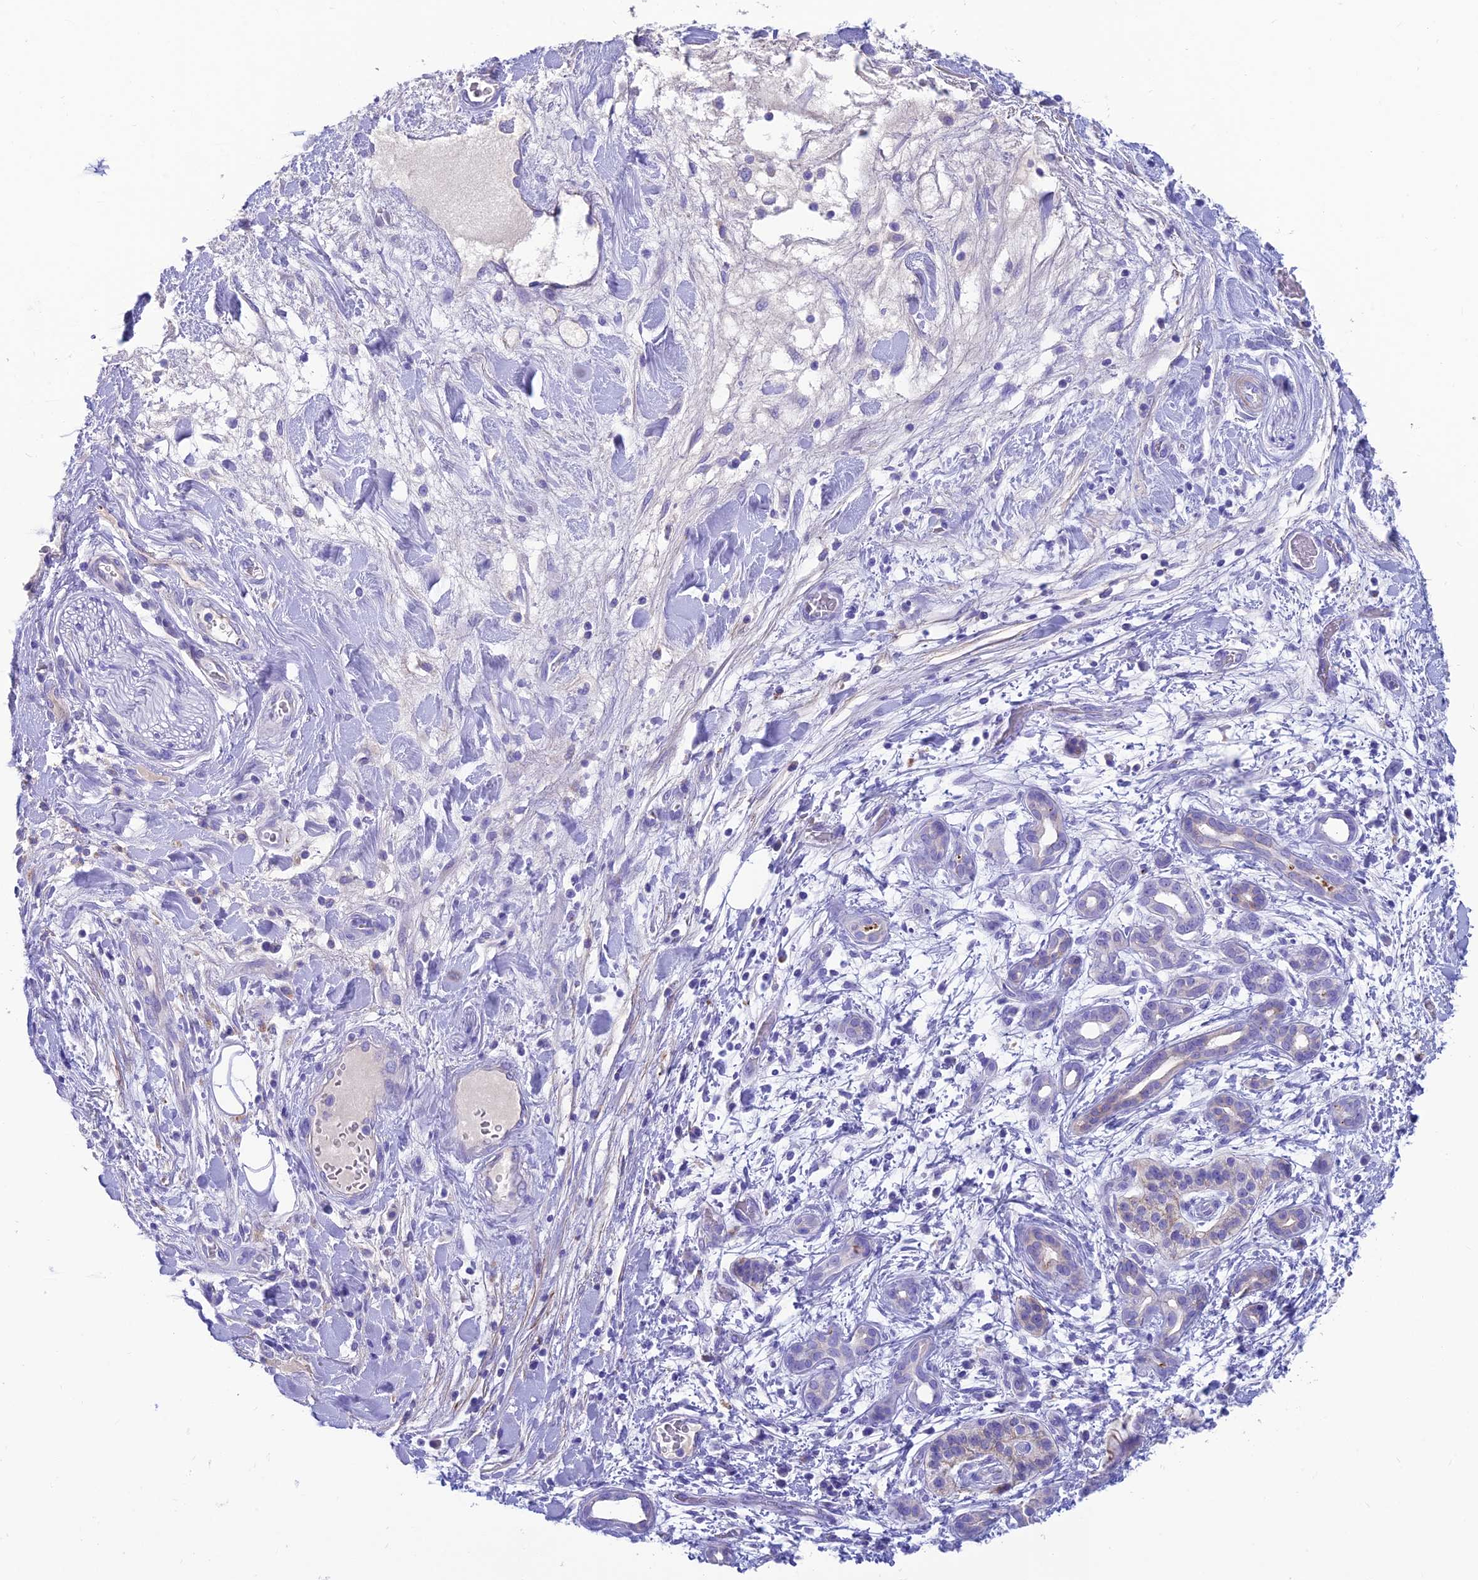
{"staining": {"intensity": "moderate", "quantity": "<25%", "location": "cytoplasmic/membranous"}, "tissue": "pancreatic cancer", "cell_type": "Tumor cells", "image_type": "cancer", "snomed": [{"axis": "morphology", "description": "Adenocarcinoma, NOS"}, {"axis": "topography", "description": "Pancreas"}], "caption": "Adenocarcinoma (pancreatic) stained with a protein marker demonstrates moderate staining in tumor cells.", "gene": "GNG11", "patient": {"sex": "female", "age": 78}}